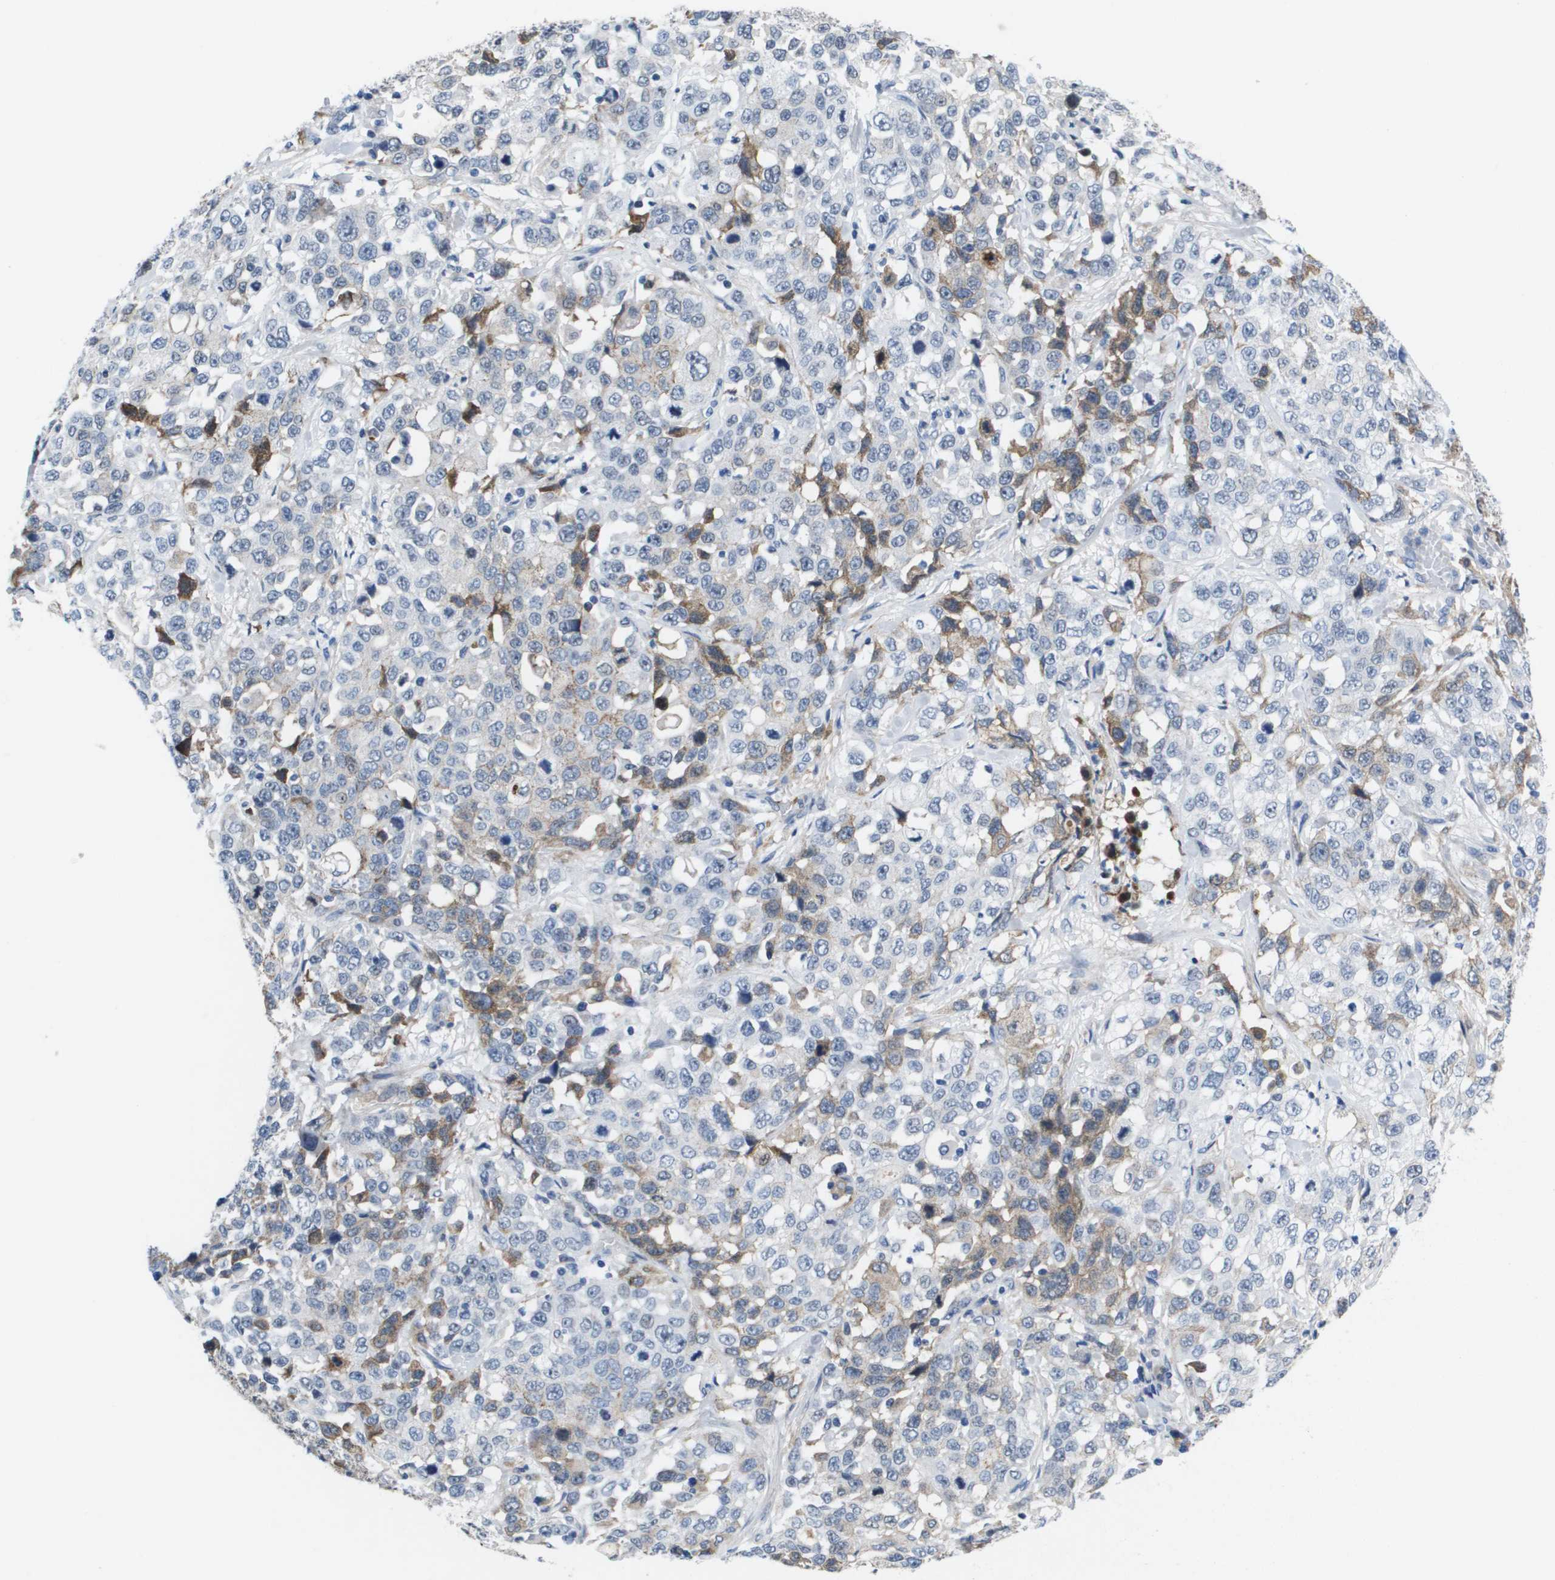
{"staining": {"intensity": "negative", "quantity": "none", "location": "none"}, "tissue": "stomach cancer", "cell_type": "Tumor cells", "image_type": "cancer", "snomed": [{"axis": "morphology", "description": "Normal tissue, NOS"}, {"axis": "morphology", "description": "Adenocarcinoma, NOS"}, {"axis": "topography", "description": "Stomach"}], "caption": "Immunohistochemistry (IHC) of adenocarcinoma (stomach) shows no staining in tumor cells.", "gene": "SERPINC1", "patient": {"sex": "male", "age": 48}}